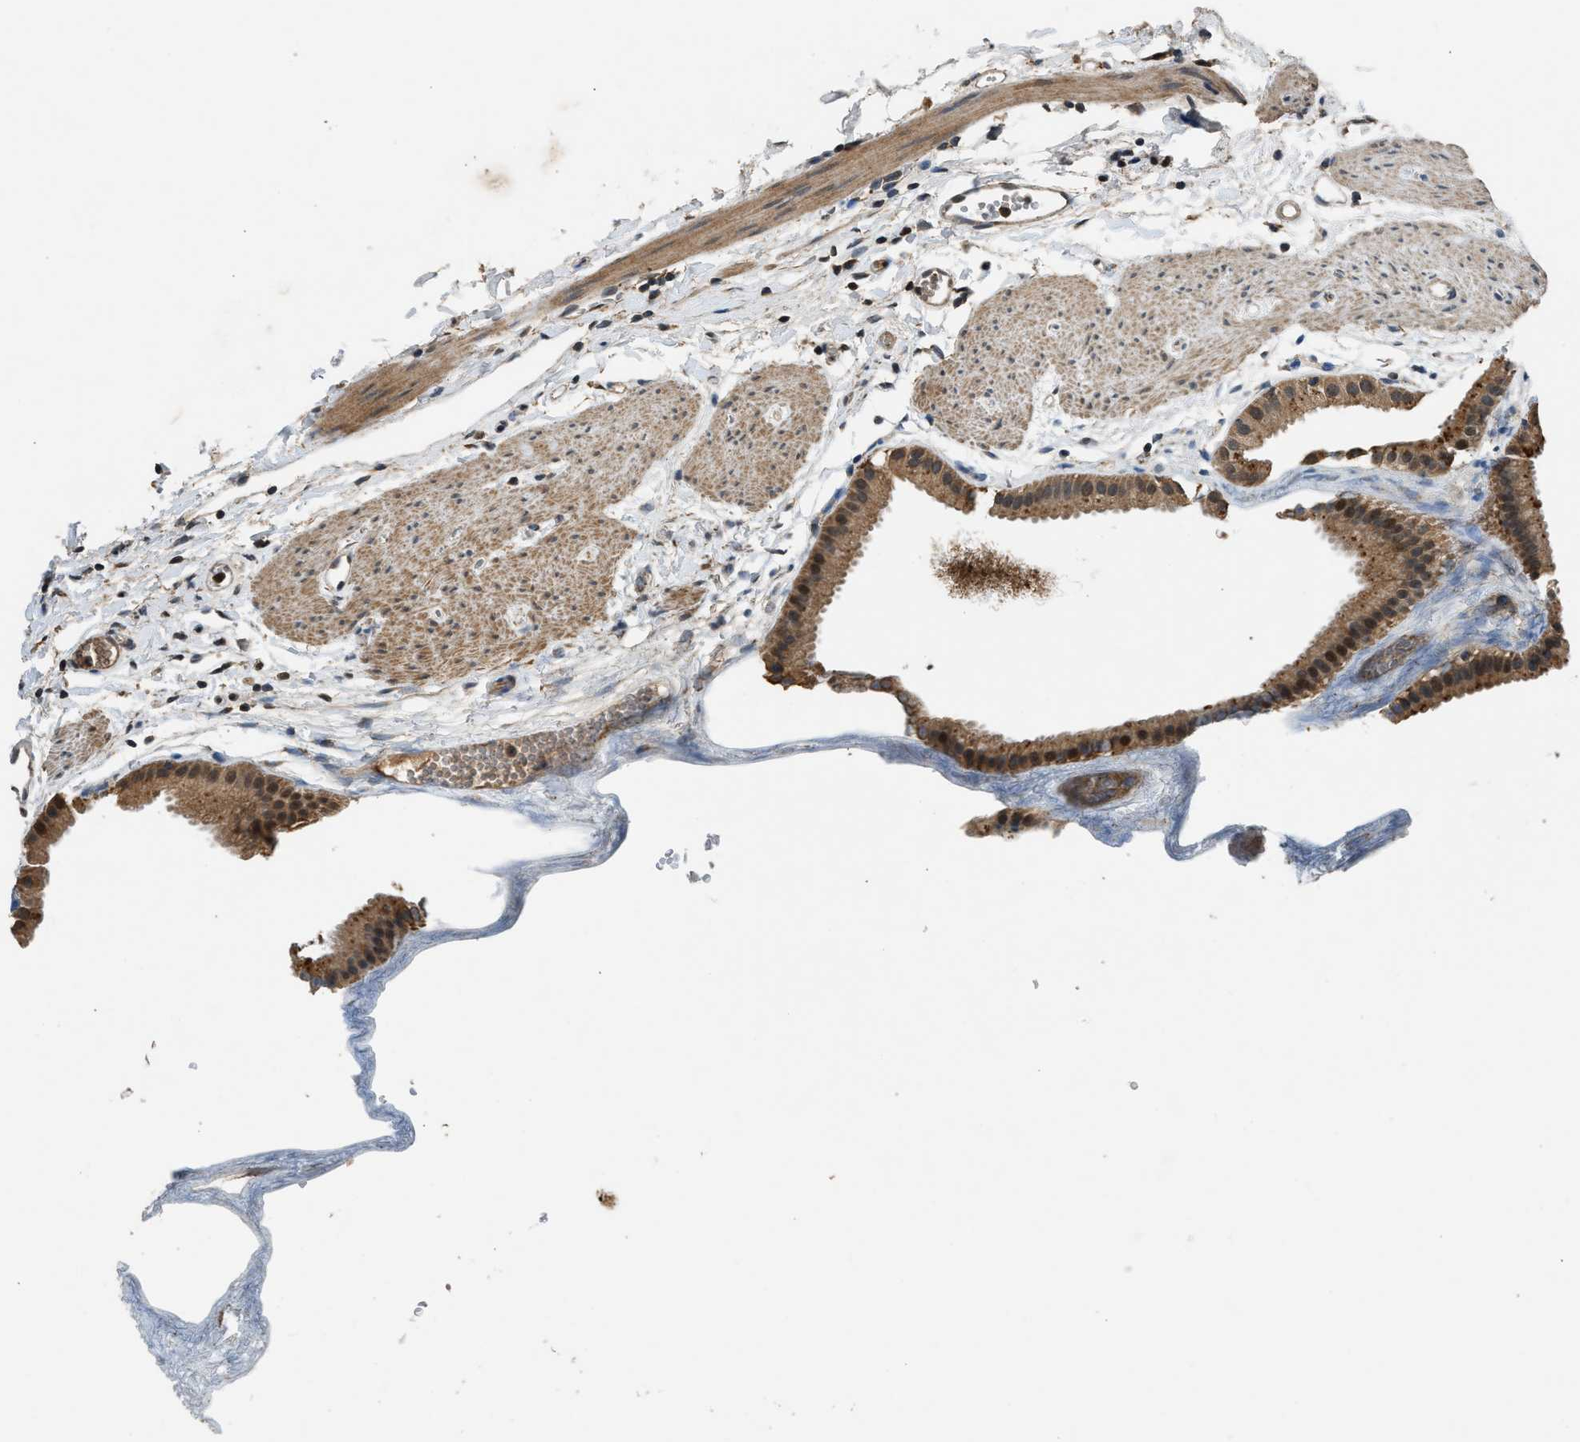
{"staining": {"intensity": "moderate", "quantity": ">75%", "location": "cytoplasmic/membranous,nuclear"}, "tissue": "gallbladder", "cell_type": "Glandular cells", "image_type": "normal", "snomed": [{"axis": "morphology", "description": "Normal tissue, NOS"}, {"axis": "topography", "description": "Gallbladder"}], "caption": "Glandular cells show medium levels of moderate cytoplasmic/membranous,nuclear positivity in about >75% of cells in normal gallbladder. (DAB (3,3'-diaminobenzidine) IHC, brown staining for protein, blue staining for nuclei).", "gene": "SLC15A4", "patient": {"sex": "female", "age": 64}}